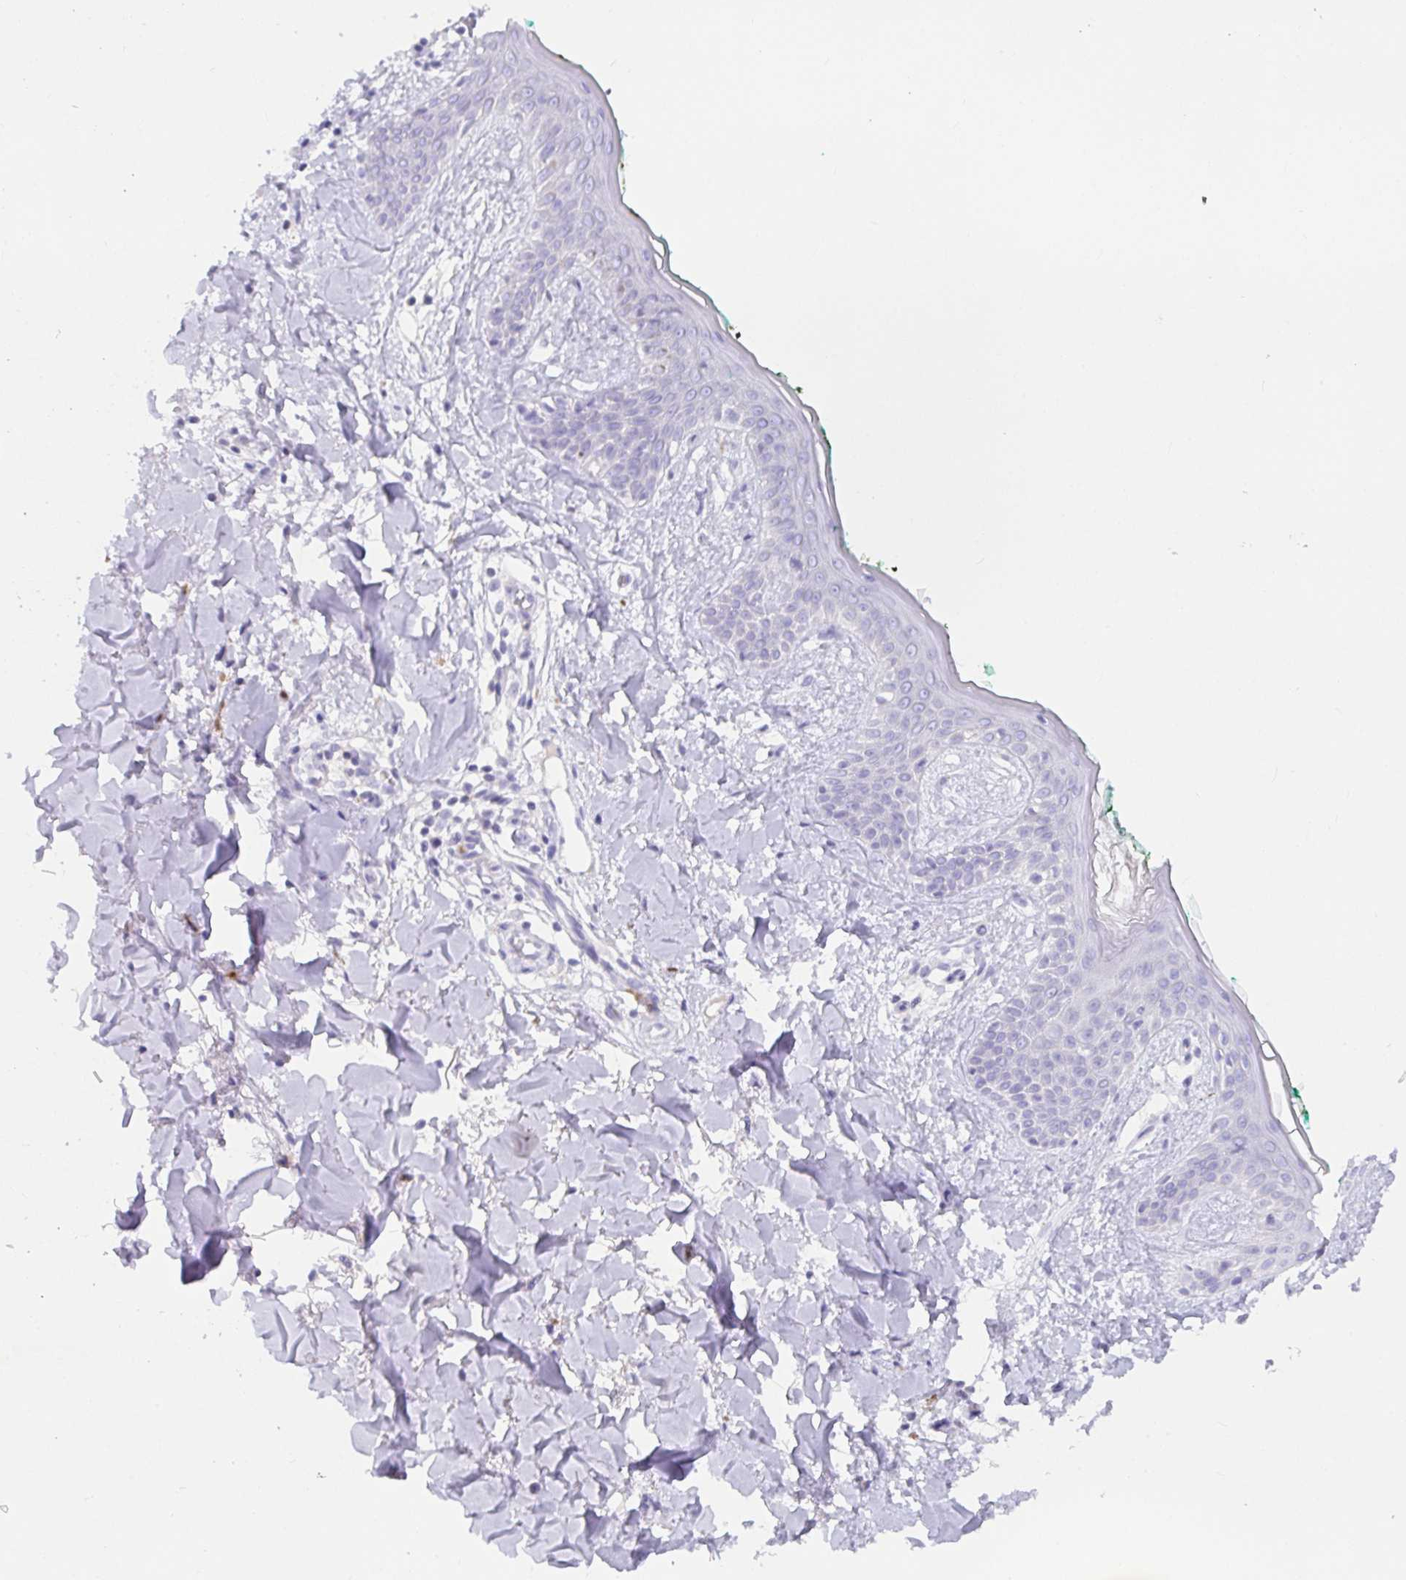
{"staining": {"intensity": "negative", "quantity": "none", "location": "none"}, "tissue": "skin", "cell_type": "Fibroblasts", "image_type": "normal", "snomed": [{"axis": "morphology", "description": "Normal tissue, NOS"}, {"axis": "topography", "description": "Skin"}], "caption": "This is an IHC image of benign skin. There is no positivity in fibroblasts.", "gene": "PLA2G1B", "patient": {"sex": "female", "age": 34}}